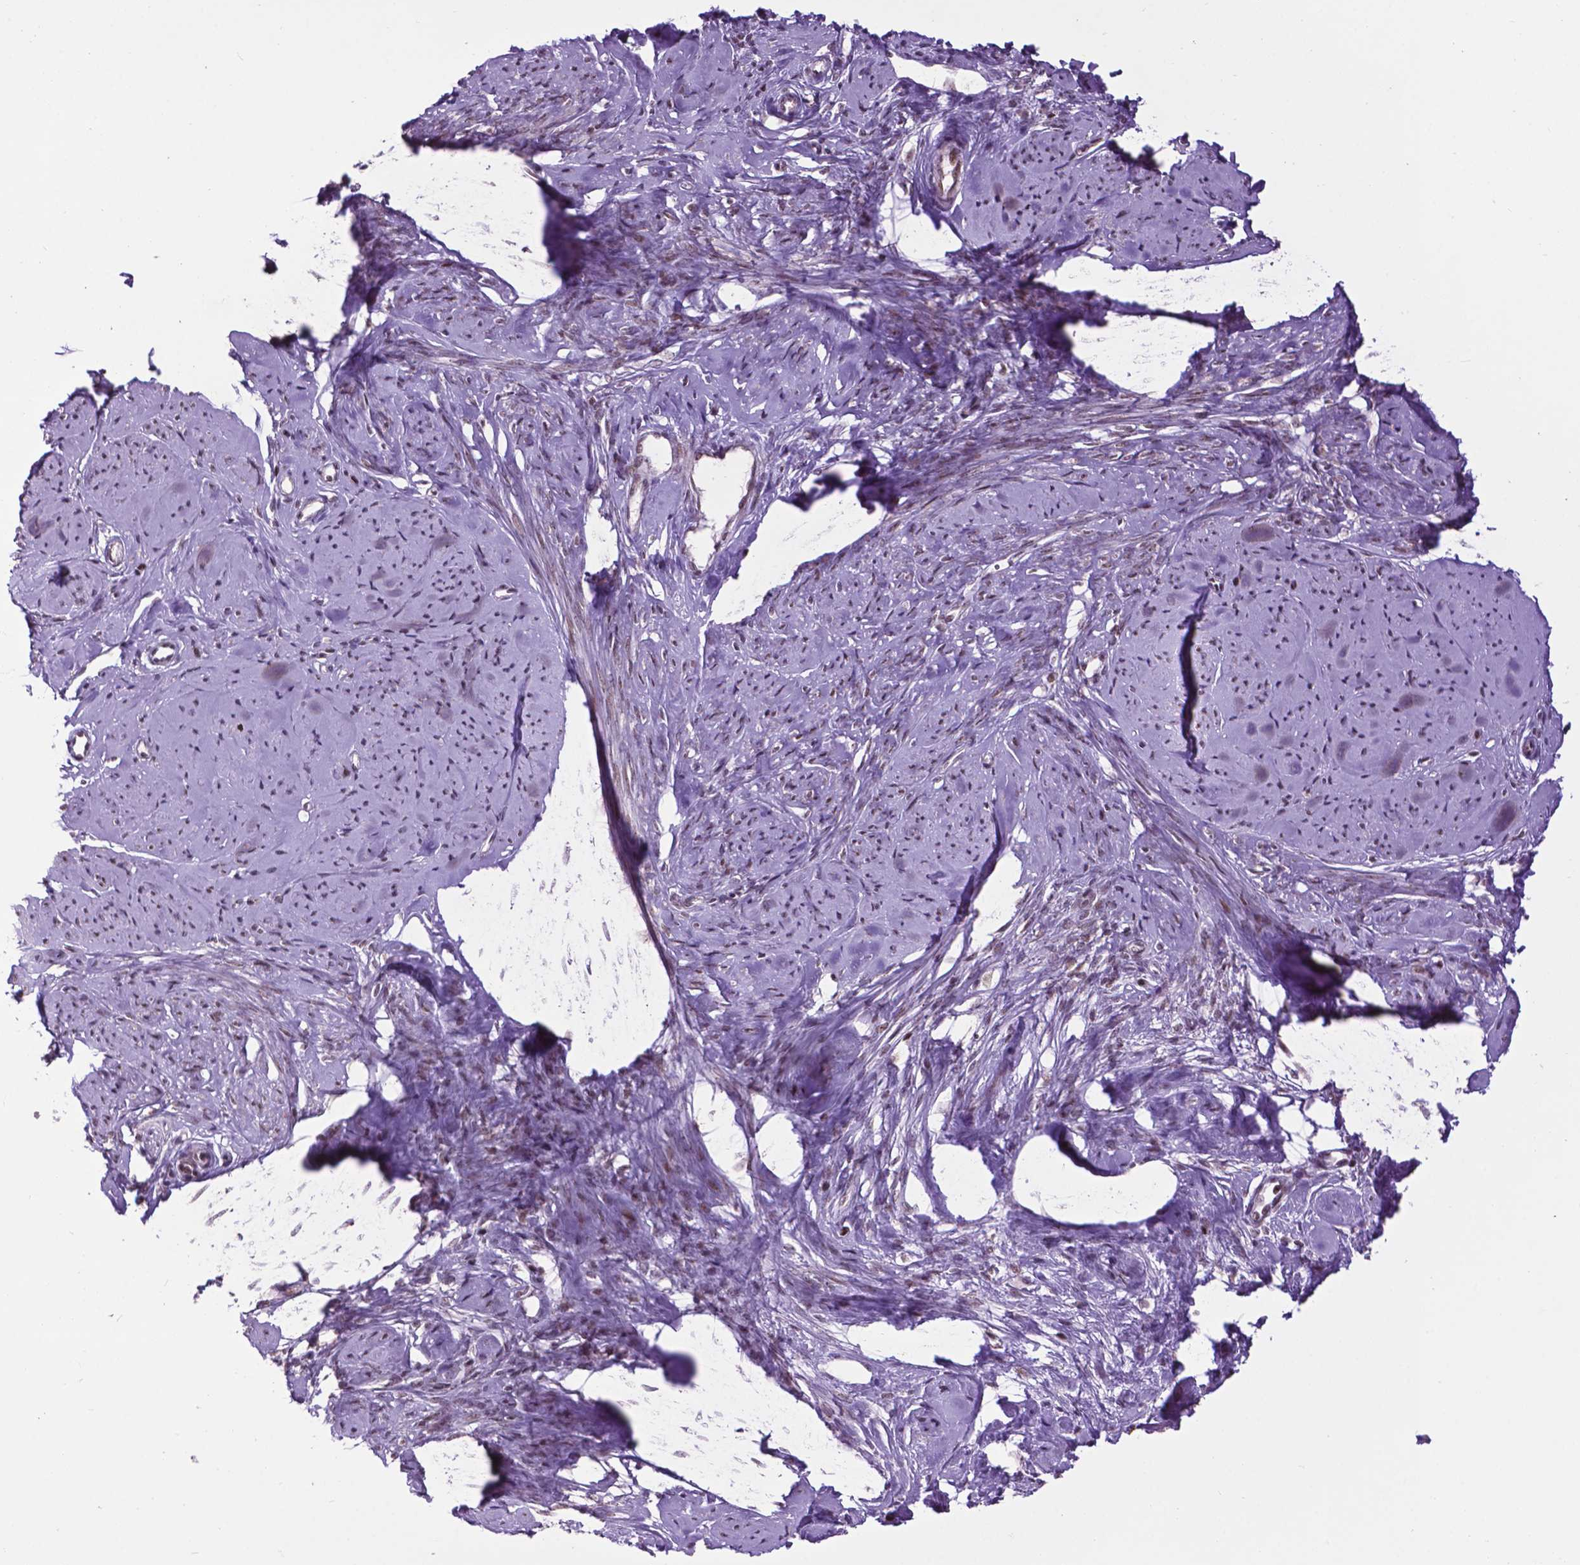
{"staining": {"intensity": "moderate", "quantity": "25%-75%", "location": "nuclear"}, "tissue": "smooth muscle", "cell_type": "Smooth muscle cells", "image_type": "normal", "snomed": [{"axis": "morphology", "description": "Normal tissue, NOS"}, {"axis": "topography", "description": "Smooth muscle"}], "caption": "Smooth muscle was stained to show a protein in brown. There is medium levels of moderate nuclear positivity in approximately 25%-75% of smooth muscle cells. The staining is performed using DAB brown chromogen to label protein expression. The nuclei are counter-stained blue using hematoxylin.", "gene": "EAF1", "patient": {"sex": "female", "age": 48}}